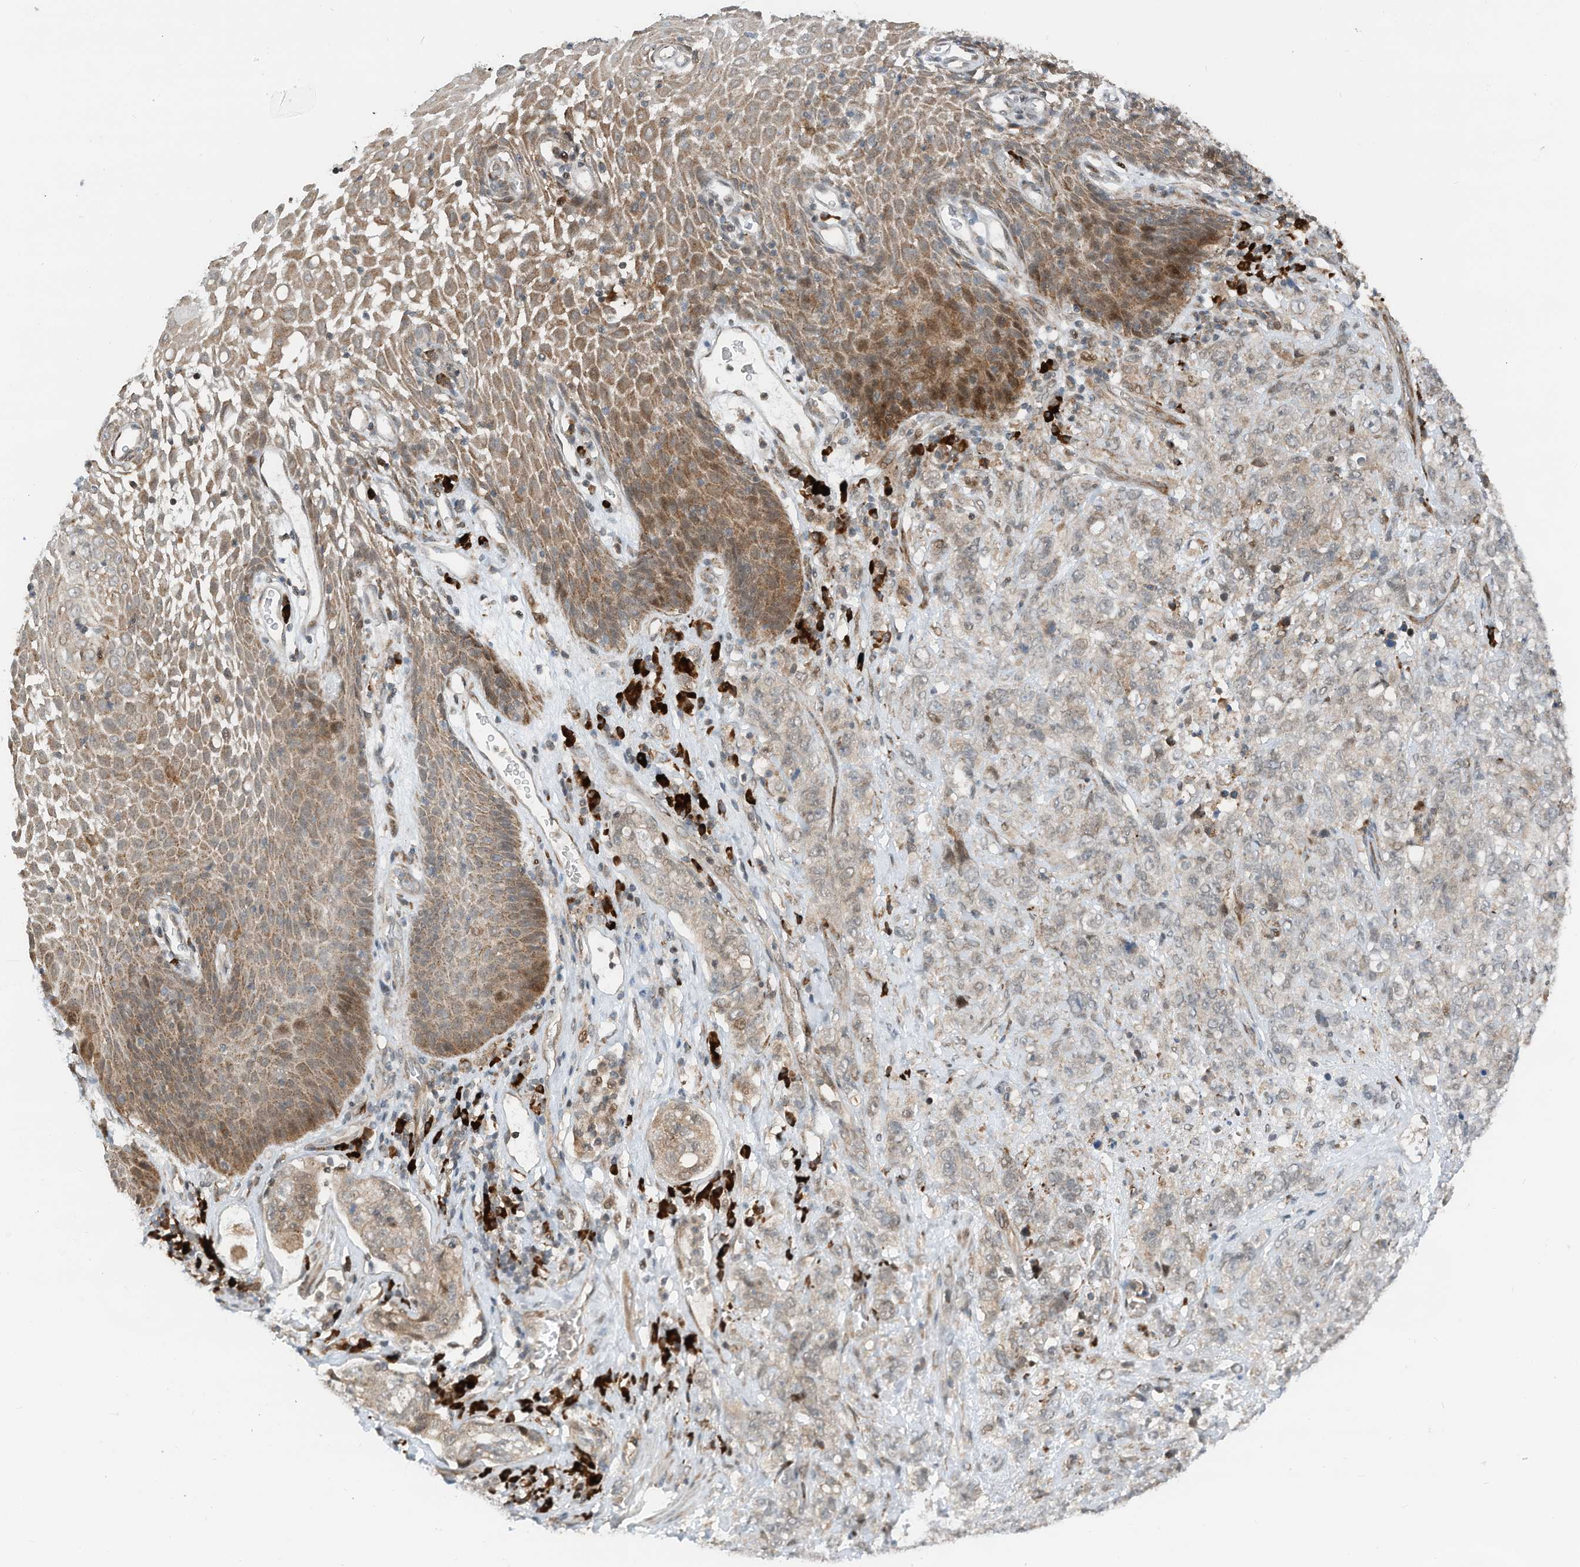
{"staining": {"intensity": "weak", "quantity": "25%-75%", "location": "cytoplasmic/membranous"}, "tissue": "stomach cancer", "cell_type": "Tumor cells", "image_type": "cancer", "snomed": [{"axis": "morphology", "description": "Adenocarcinoma, NOS"}, {"axis": "topography", "description": "Stomach"}], "caption": "The micrograph exhibits immunohistochemical staining of stomach adenocarcinoma. There is weak cytoplasmic/membranous expression is present in about 25%-75% of tumor cells.", "gene": "RMND1", "patient": {"sex": "male", "age": 48}}